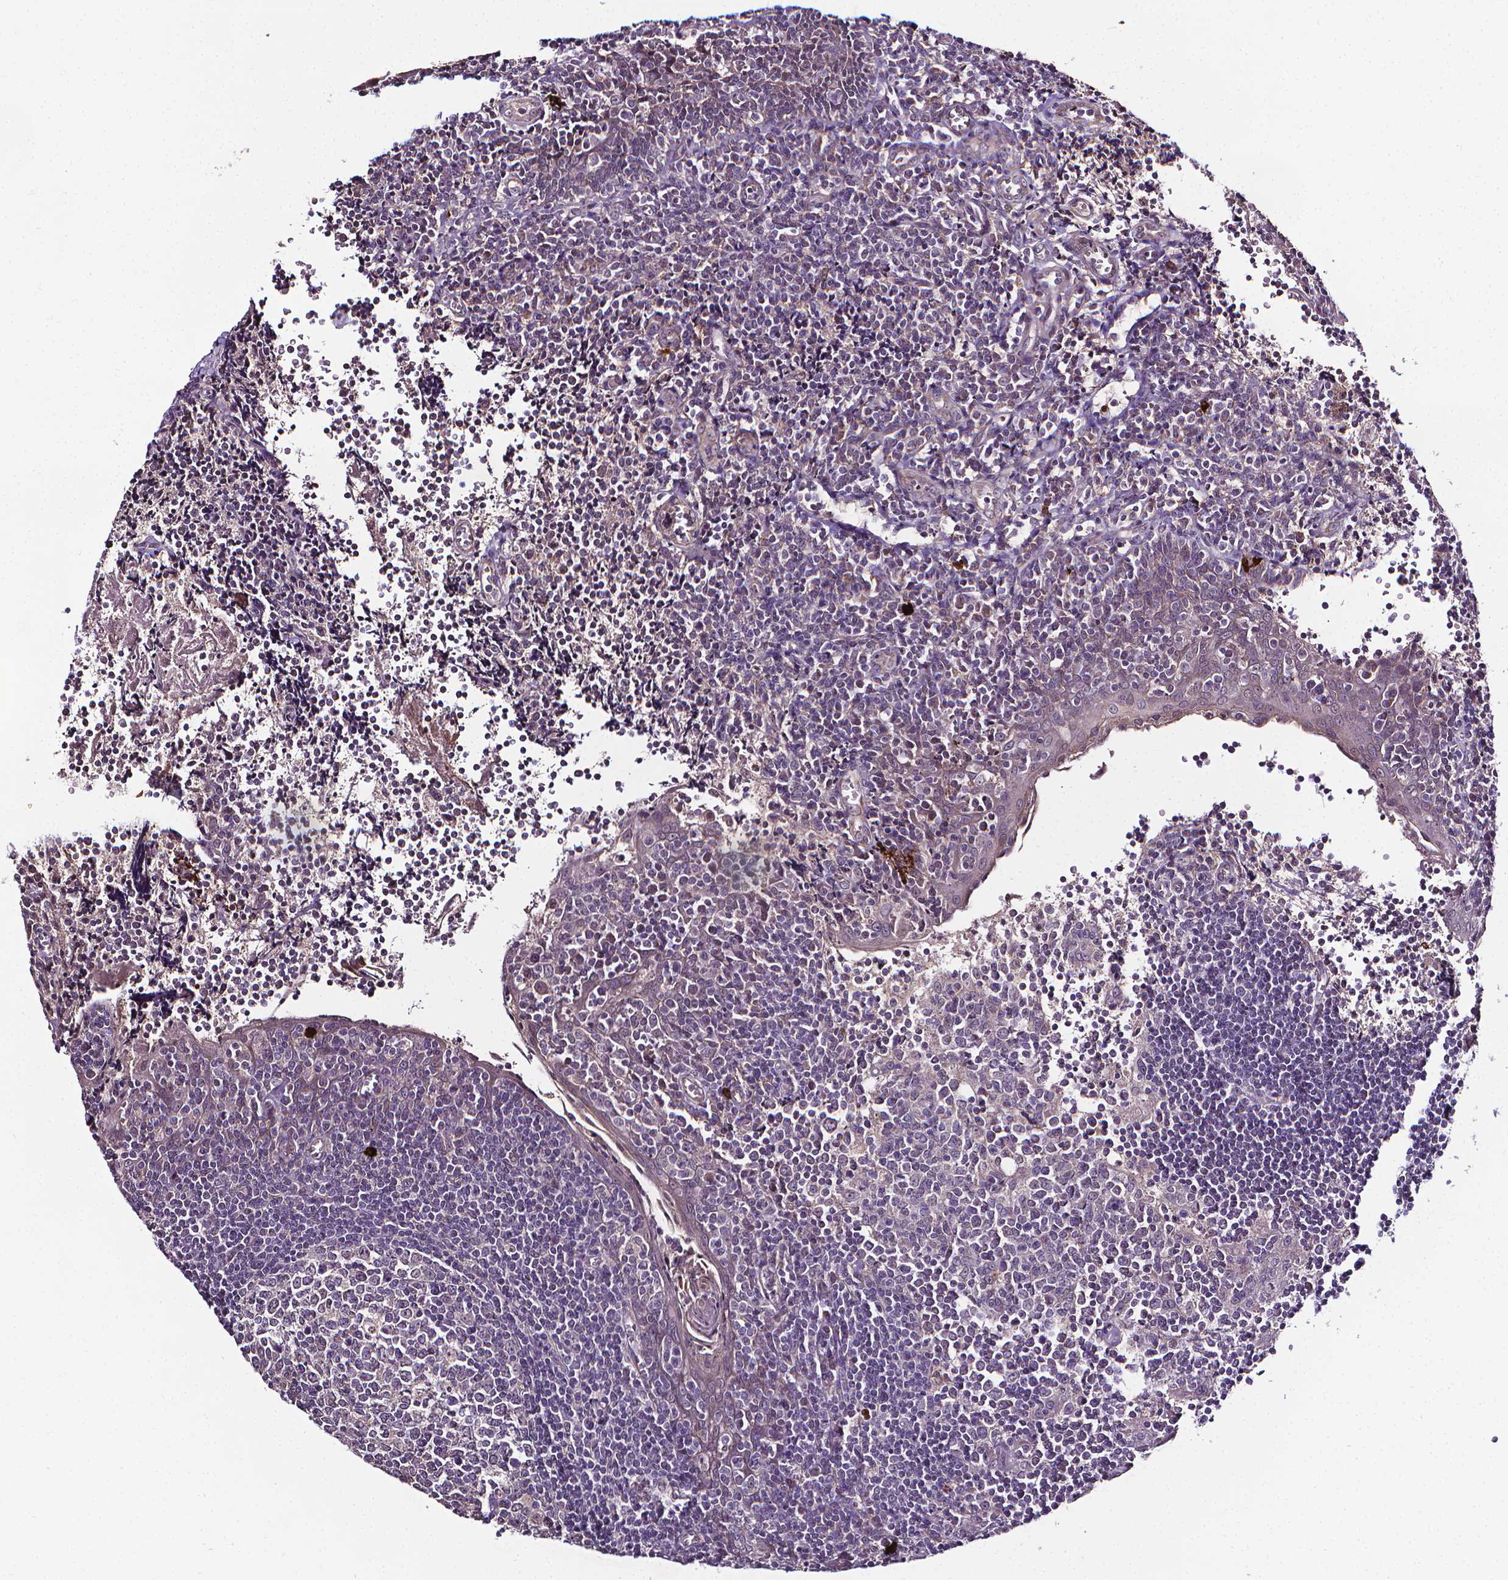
{"staining": {"intensity": "negative", "quantity": "none", "location": "none"}, "tissue": "tonsil", "cell_type": "Germinal center cells", "image_type": "normal", "snomed": [{"axis": "morphology", "description": "Normal tissue, NOS"}, {"axis": "morphology", "description": "Inflammation, NOS"}, {"axis": "topography", "description": "Tonsil"}], "caption": "DAB (3,3'-diaminobenzidine) immunohistochemical staining of normal tonsil demonstrates no significant staining in germinal center cells.", "gene": "GPR63", "patient": {"sex": "female", "age": 31}}